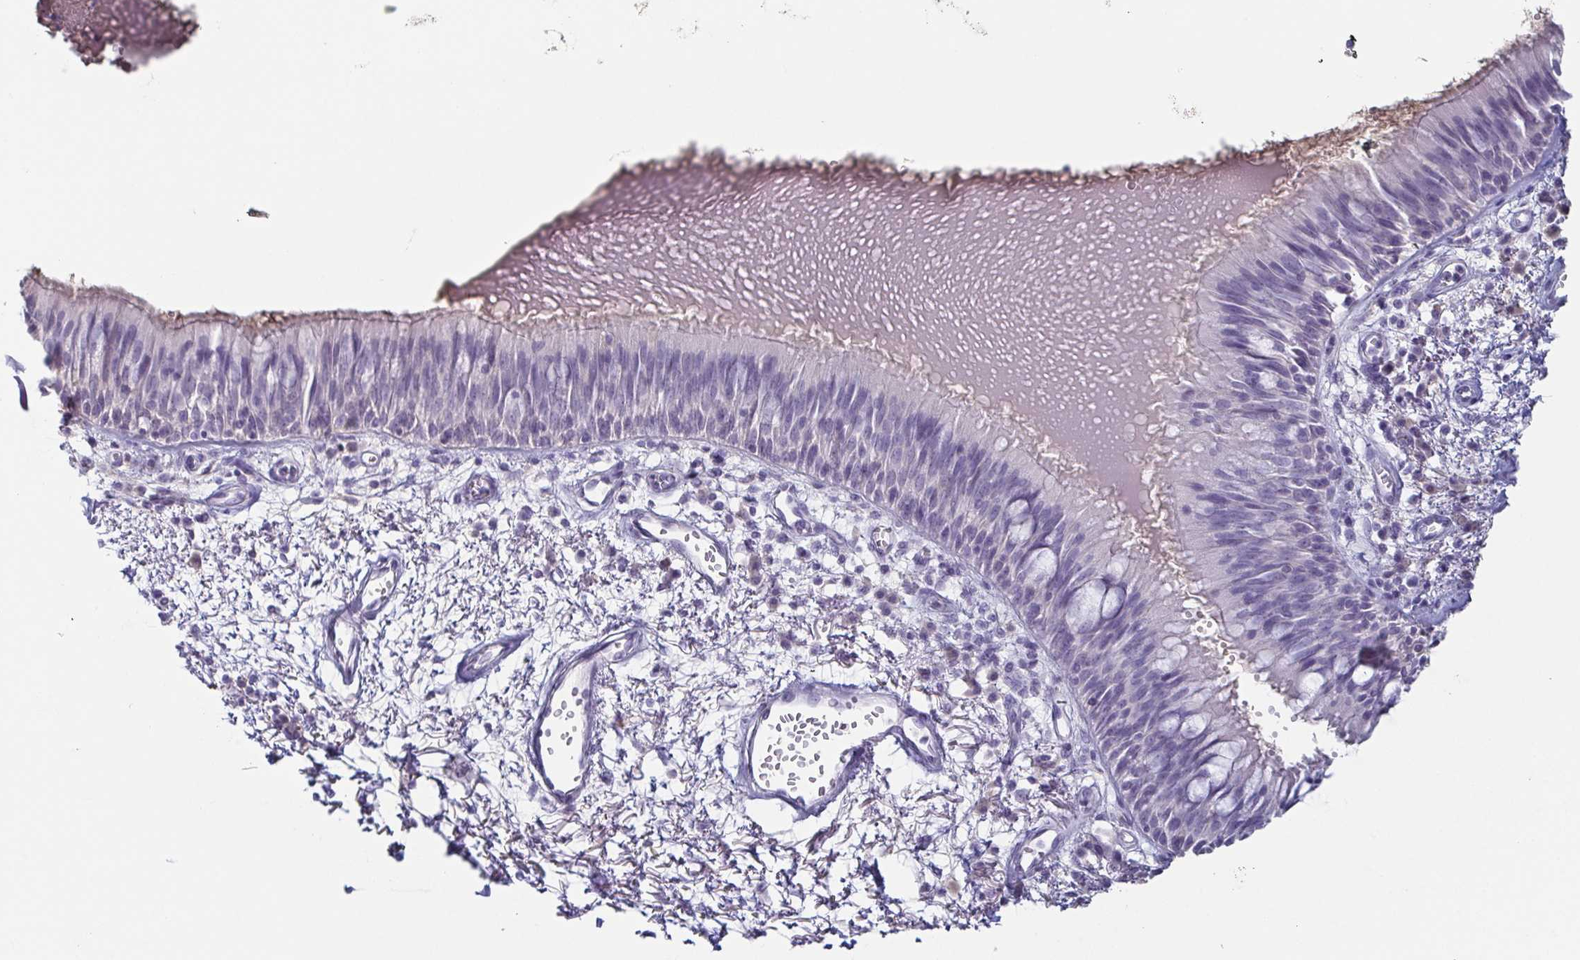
{"staining": {"intensity": "negative", "quantity": "none", "location": "none"}, "tissue": "bronchus", "cell_type": "Respiratory epithelial cells", "image_type": "normal", "snomed": [{"axis": "morphology", "description": "Normal tissue, NOS"}, {"axis": "morphology", "description": "Squamous cell carcinoma, NOS"}, {"axis": "topography", "description": "Cartilage tissue"}, {"axis": "topography", "description": "Bronchus"}, {"axis": "topography", "description": "Lung"}], "caption": "This is an immunohistochemistry photomicrograph of normal human bronchus. There is no staining in respiratory epithelial cells.", "gene": "ITLN1", "patient": {"sex": "male", "age": 66}}